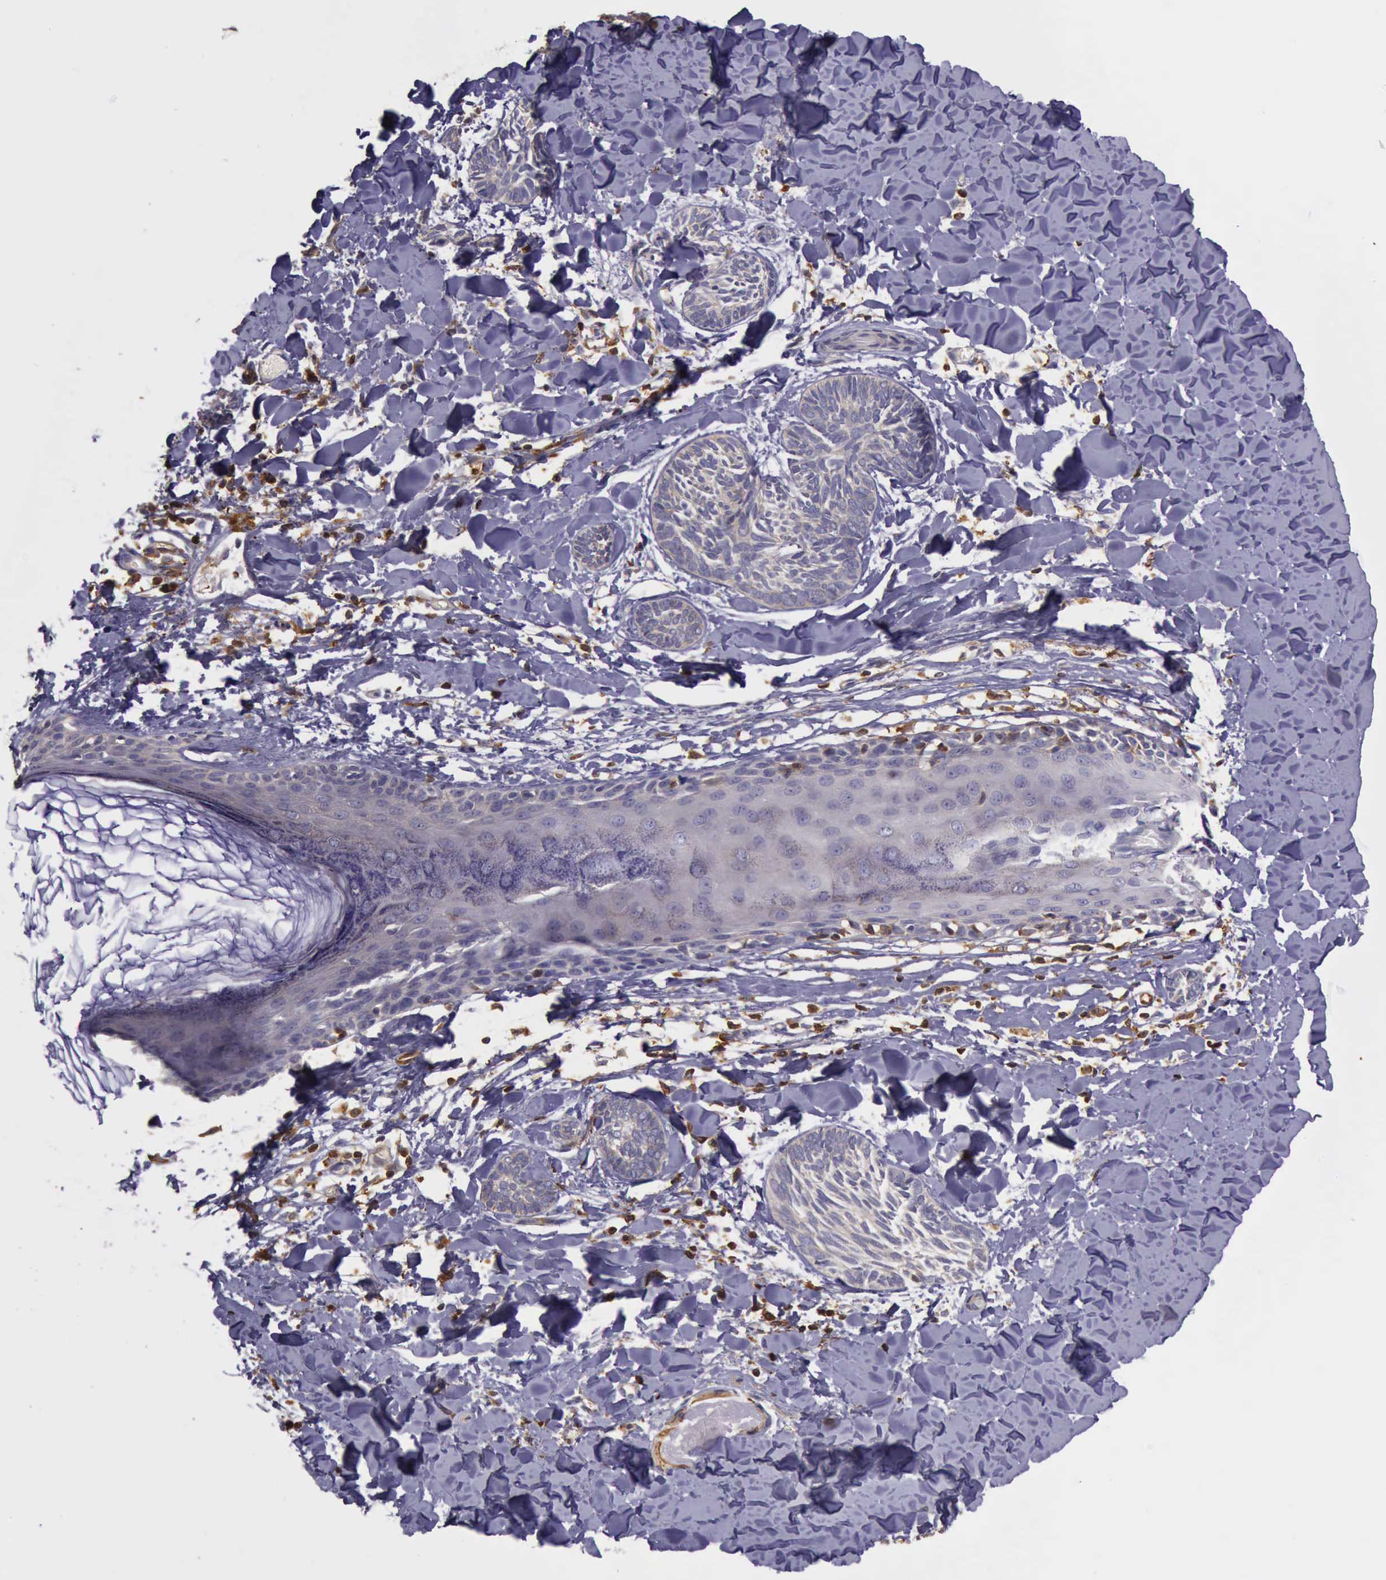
{"staining": {"intensity": "weak", "quantity": "25%-75%", "location": "cytoplasmic/membranous"}, "tissue": "skin cancer", "cell_type": "Tumor cells", "image_type": "cancer", "snomed": [{"axis": "morphology", "description": "Basal cell carcinoma"}, {"axis": "topography", "description": "Skin"}], "caption": "This image exhibits basal cell carcinoma (skin) stained with immunohistochemistry to label a protein in brown. The cytoplasmic/membranous of tumor cells show weak positivity for the protein. Nuclei are counter-stained blue.", "gene": "ARHGAP4", "patient": {"sex": "female", "age": 81}}